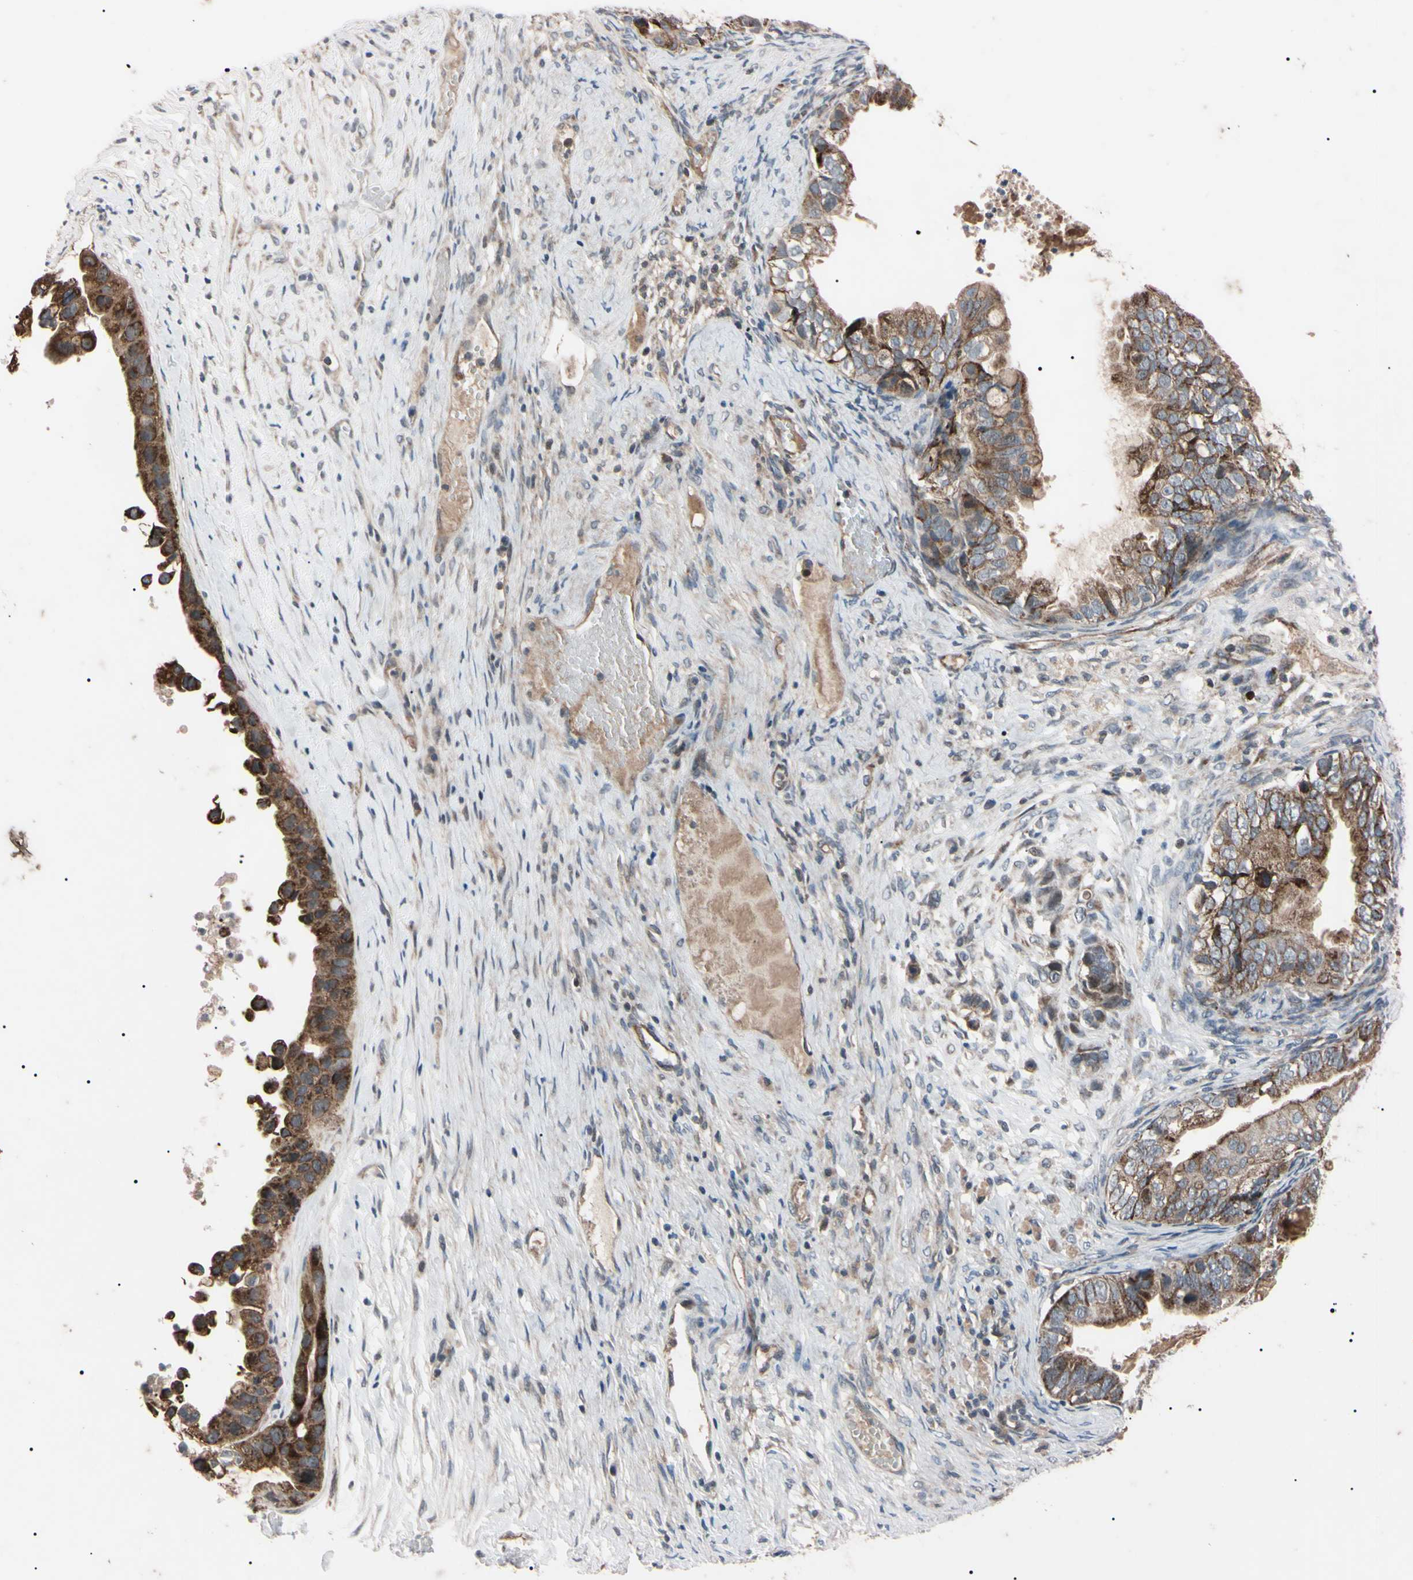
{"staining": {"intensity": "moderate", "quantity": ">75%", "location": "cytoplasmic/membranous"}, "tissue": "ovarian cancer", "cell_type": "Tumor cells", "image_type": "cancer", "snomed": [{"axis": "morphology", "description": "Cystadenocarcinoma, mucinous, NOS"}, {"axis": "topography", "description": "Ovary"}], "caption": "Protein expression by immunohistochemistry exhibits moderate cytoplasmic/membranous positivity in approximately >75% of tumor cells in ovarian cancer.", "gene": "TNFRSF1A", "patient": {"sex": "female", "age": 80}}